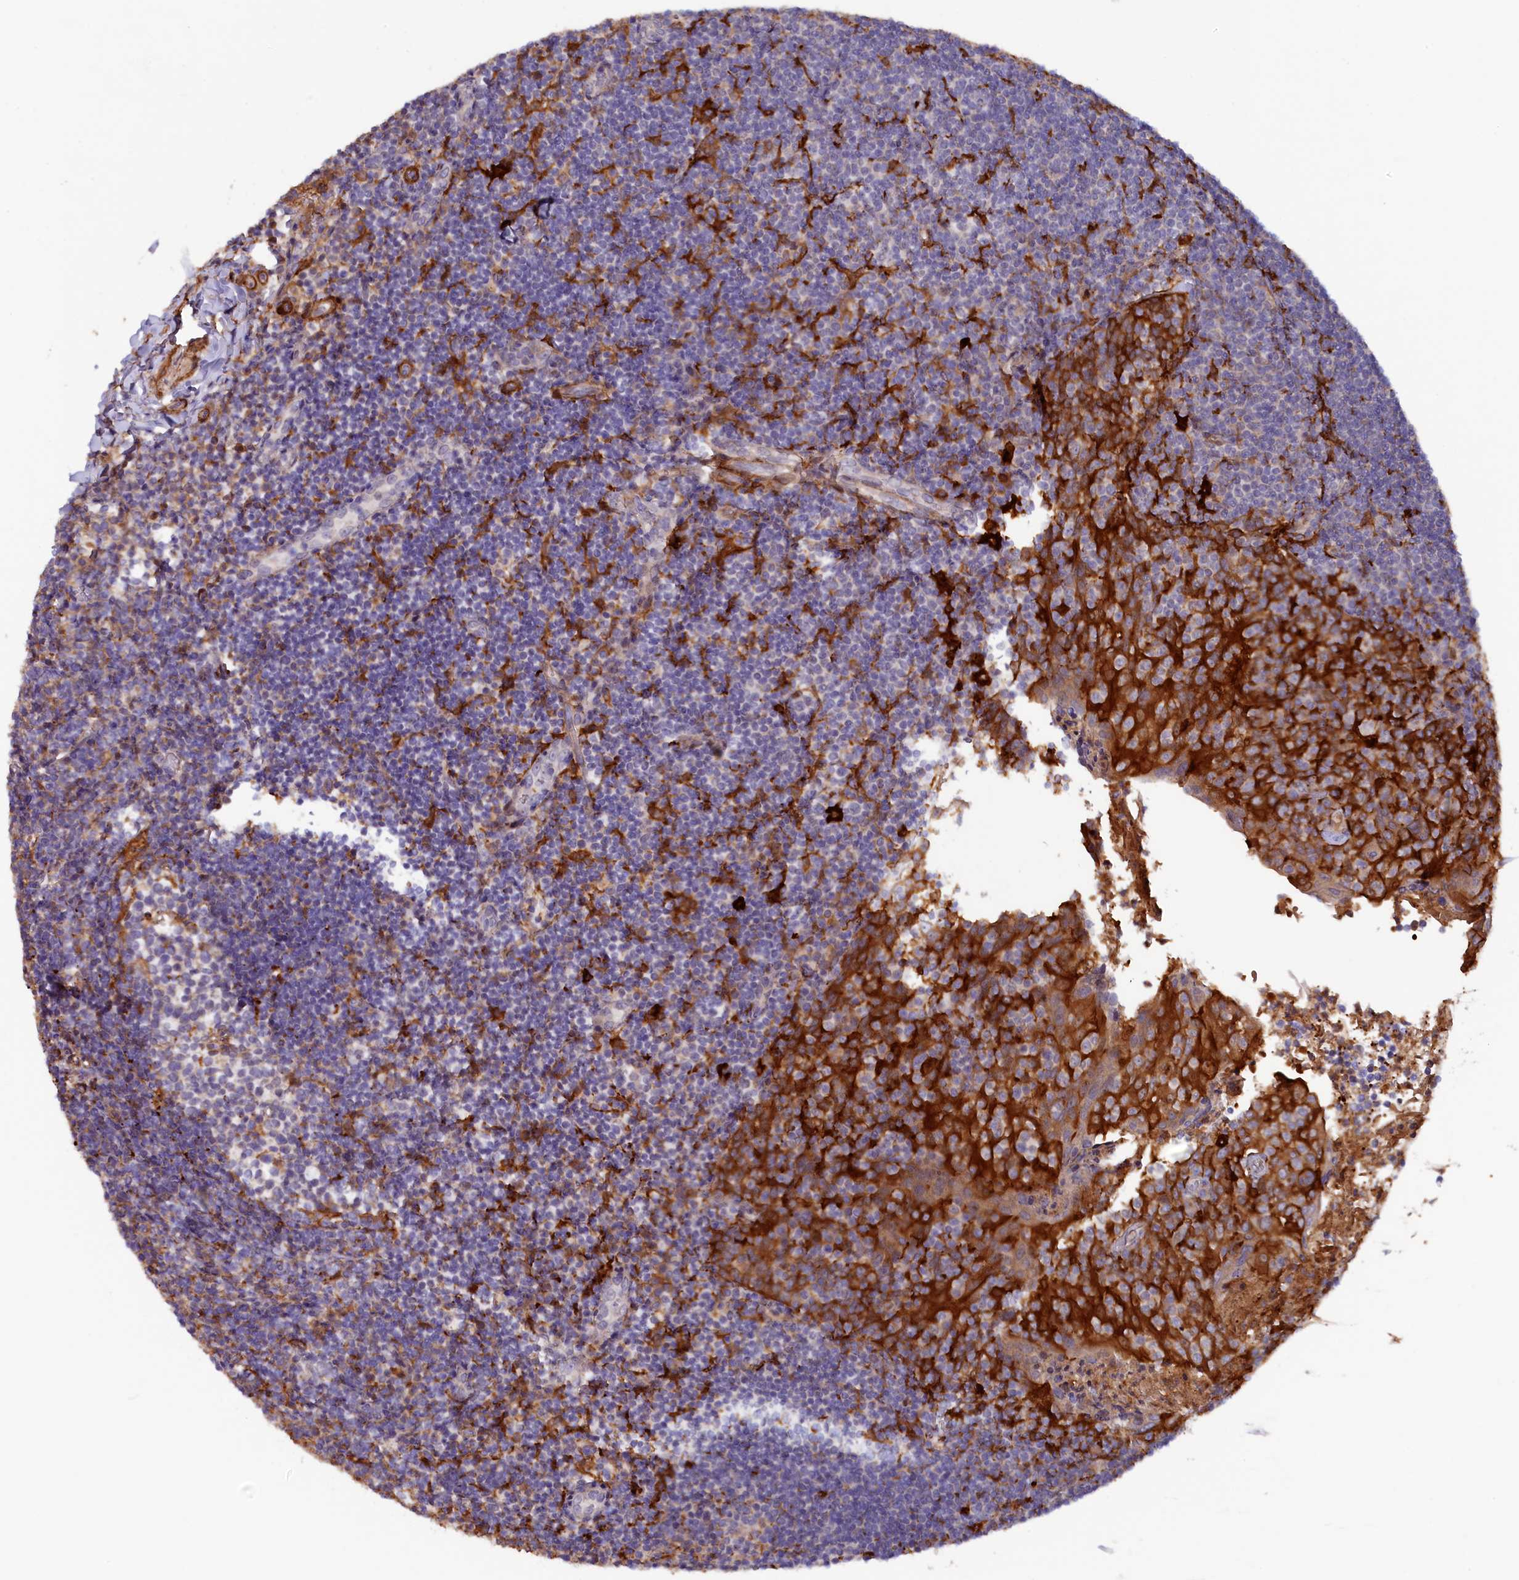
{"staining": {"intensity": "negative", "quantity": "none", "location": "none"}, "tissue": "tonsil", "cell_type": "Germinal center cells", "image_type": "normal", "snomed": [{"axis": "morphology", "description": "Normal tissue, NOS"}, {"axis": "topography", "description": "Tonsil"}], "caption": "This is a photomicrograph of IHC staining of normal tonsil, which shows no expression in germinal center cells. Brightfield microscopy of immunohistochemistry (IHC) stained with DAB (3,3'-diaminobenzidine) (brown) and hematoxylin (blue), captured at high magnification.", "gene": "FERMT1", "patient": {"sex": "female", "age": 10}}